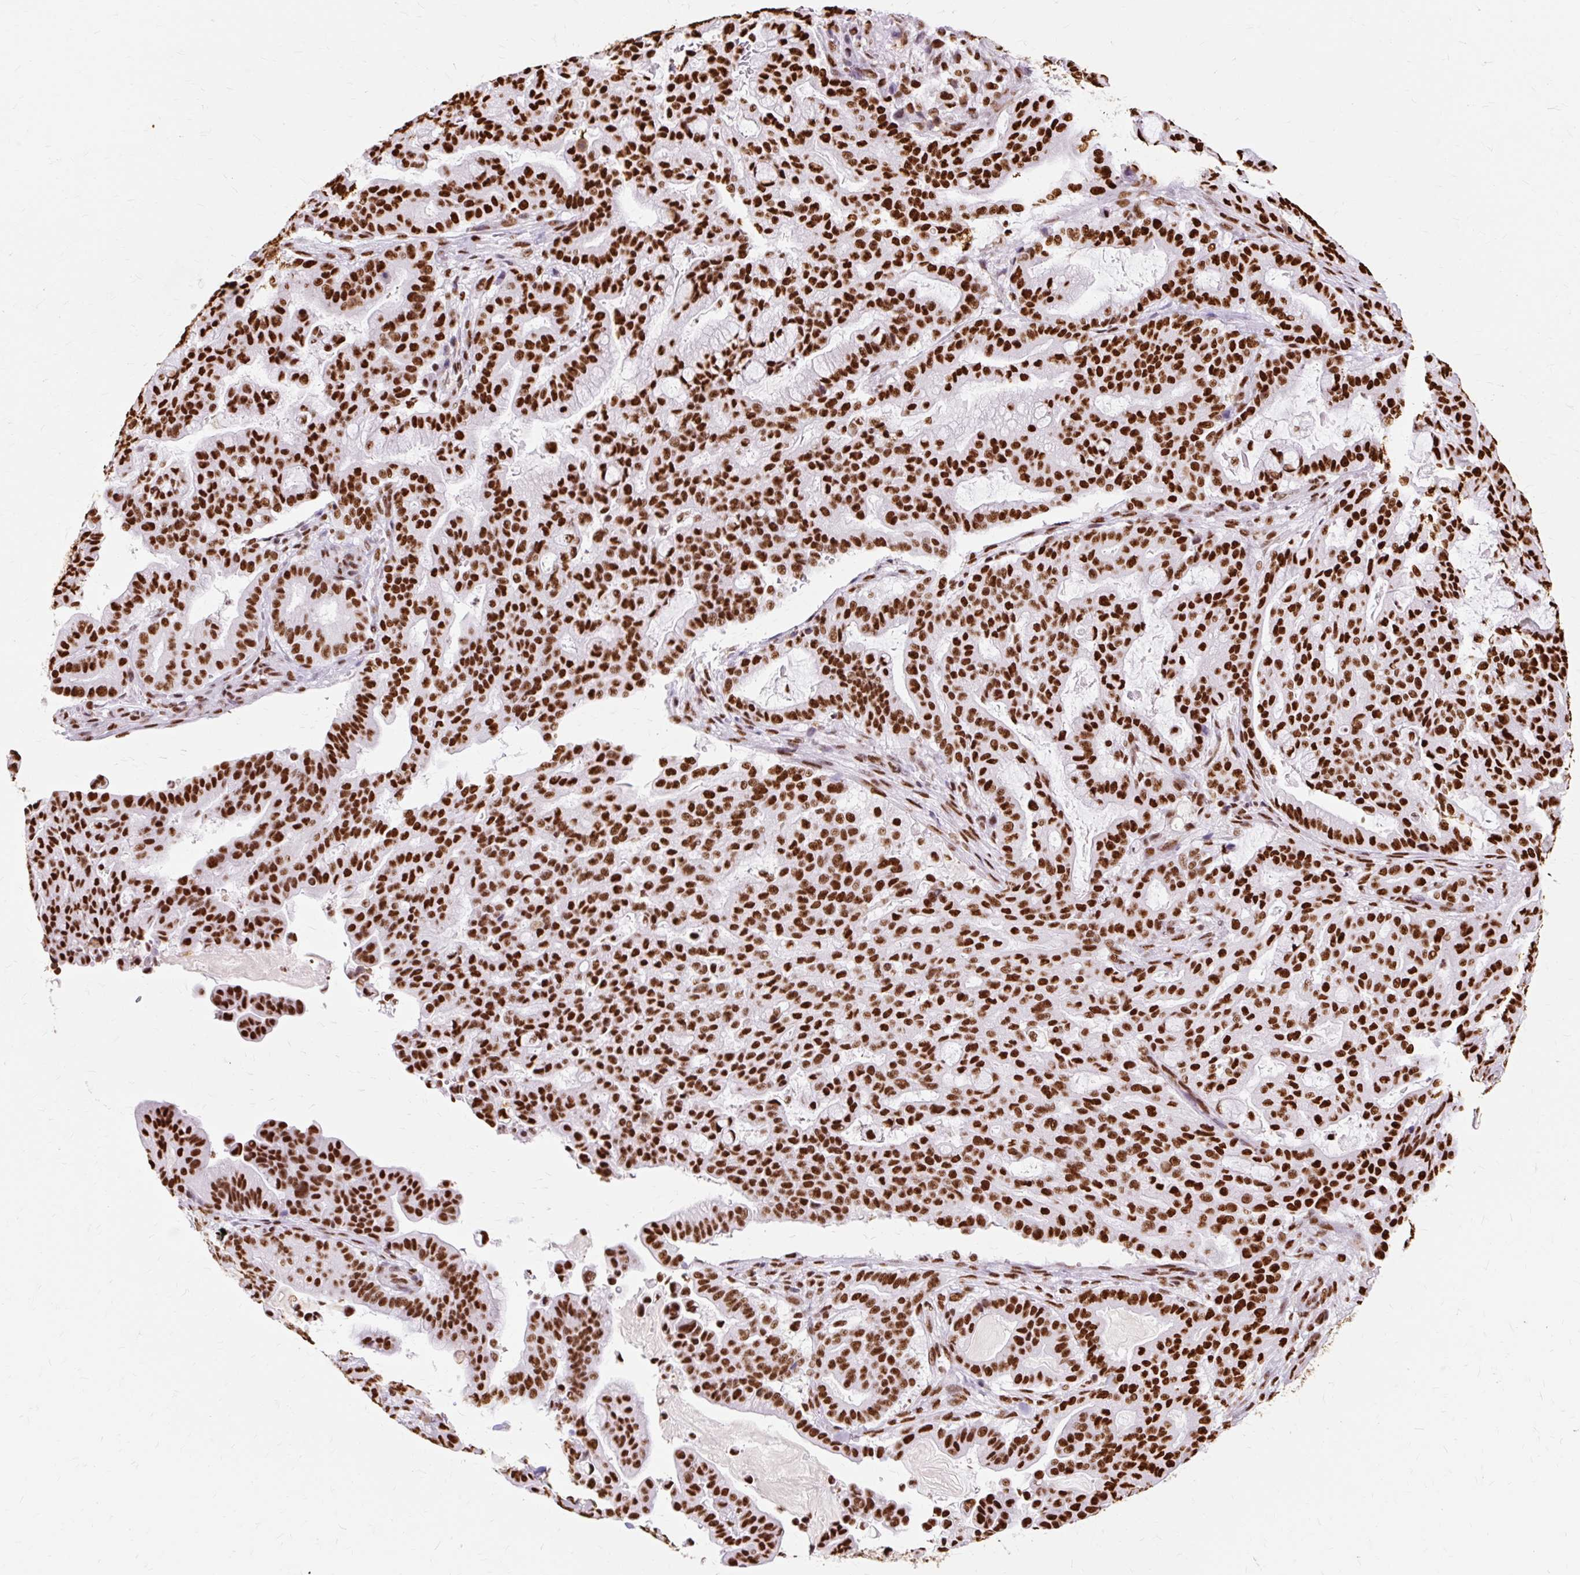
{"staining": {"intensity": "strong", "quantity": ">75%", "location": "nuclear"}, "tissue": "pancreatic cancer", "cell_type": "Tumor cells", "image_type": "cancer", "snomed": [{"axis": "morphology", "description": "Adenocarcinoma, NOS"}, {"axis": "topography", "description": "Pancreas"}], "caption": "High-magnification brightfield microscopy of adenocarcinoma (pancreatic) stained with DAB (brown) and counterstained with hematoxylin (blue). tumor cells exhibit strong nuclear staining is seen in about>75% of cells. The protein is shown in brown color, while the nuclei are stained blue.", "gene": "XRCC6", "patient": {"sex": "male", "age": 63}}